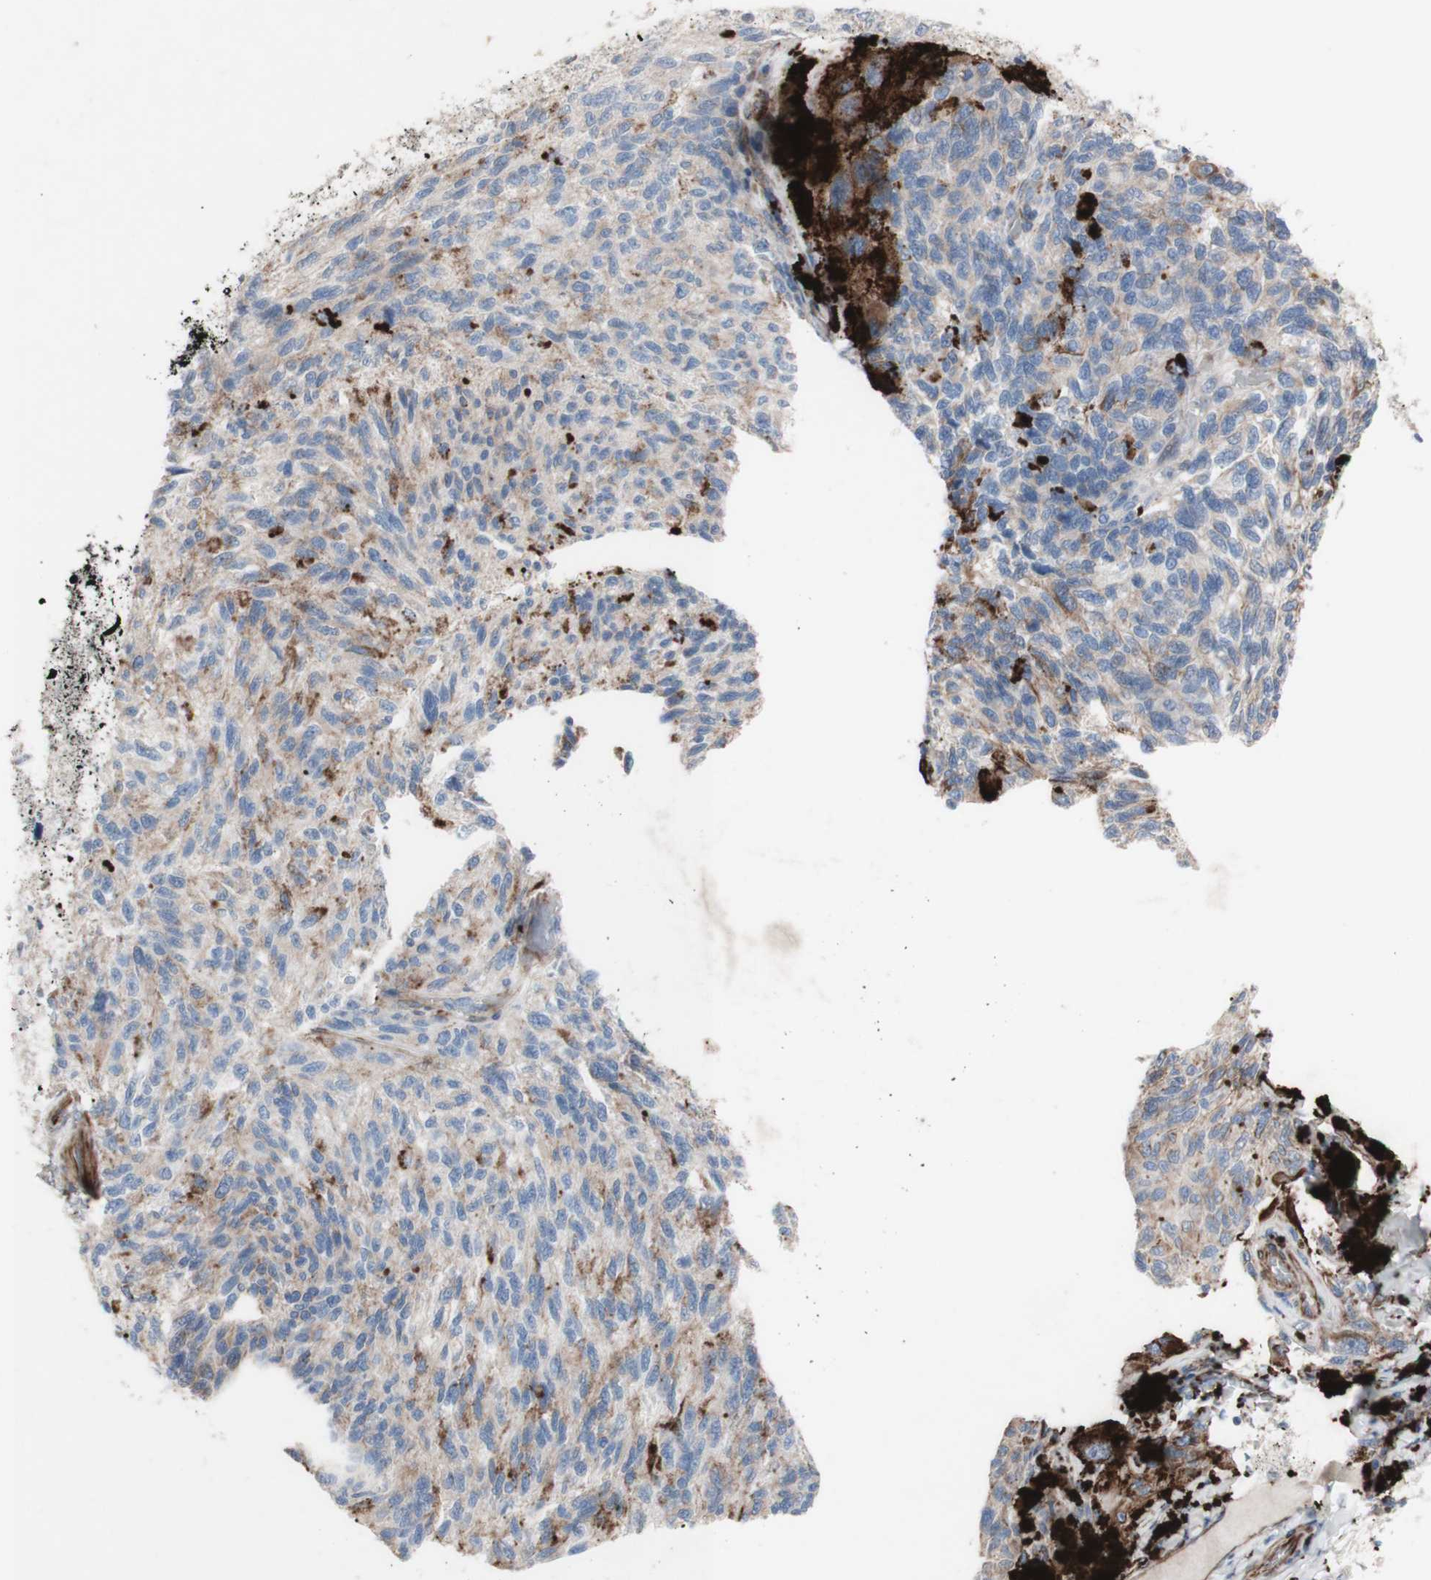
{"staining": {"intensity": "weak", "quantity": "25%-75%", "location": "cytoplasmic/membranous"}, "tissue": "melanoma", "cell_type": "Tumor cells", "image_type": "cancer", "snomed": [{"axis": "morphology", "description": "Malignant melanoma, NOS"}, {"axis": "topography", "description": "Skin"}], "caption": "Immunohistochemistry (IHC) micrograph of neoplastic tissue: human malignant melanoma stained using immunohistochemistry displays low levels of weak protein expression localized specifically in the cytoplasmic/membranous of tumor cells, appearing as a cytoplasmic/membranous brown color.", "gene": "AGPAT5", "patient": {"sex": "female", "age": 73}}